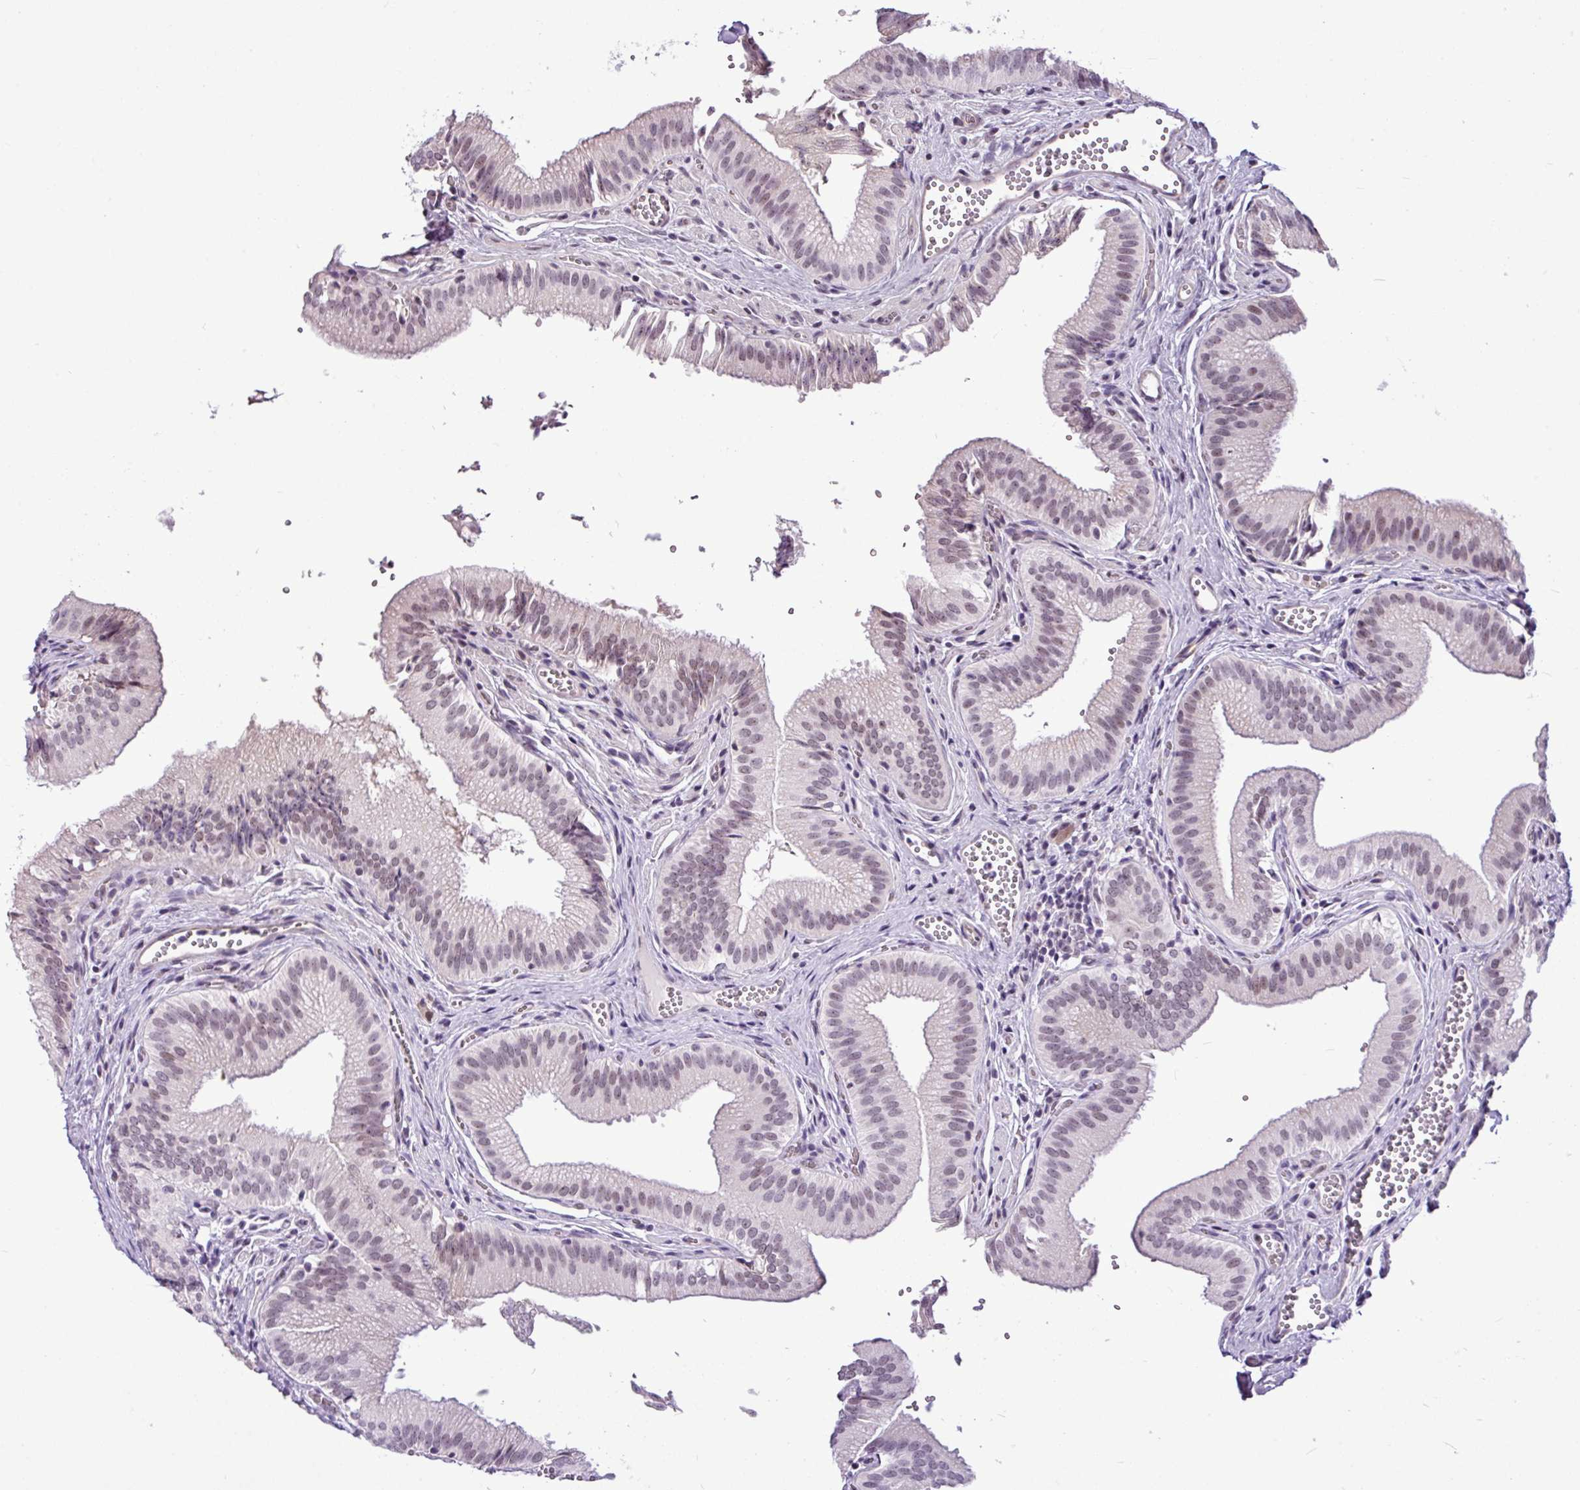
{"staining": {"intensity": "weak", "quantity": "25%-75%", "location": "nuclear"}, "tissue": "gallbladder", "cell_type": "Glandular cells", "image_type": "normal", "snomed": [{"axis": "morphology", "description": "Normal tissue, NOS"}, {"axis": "topography", "description": "Gallbladder"}, {"axis": "topography", "description": "Peripheral nerve tissue"}], "caption": "IHC photomicrograph of benign human gallbladder stained for a protein (brown), which reveals low levels of weak nuclear positivity in approximately 25%-75% of glandular cells.", "gene": "UTP18", "patient": {"sex": "male", "age": 17}}